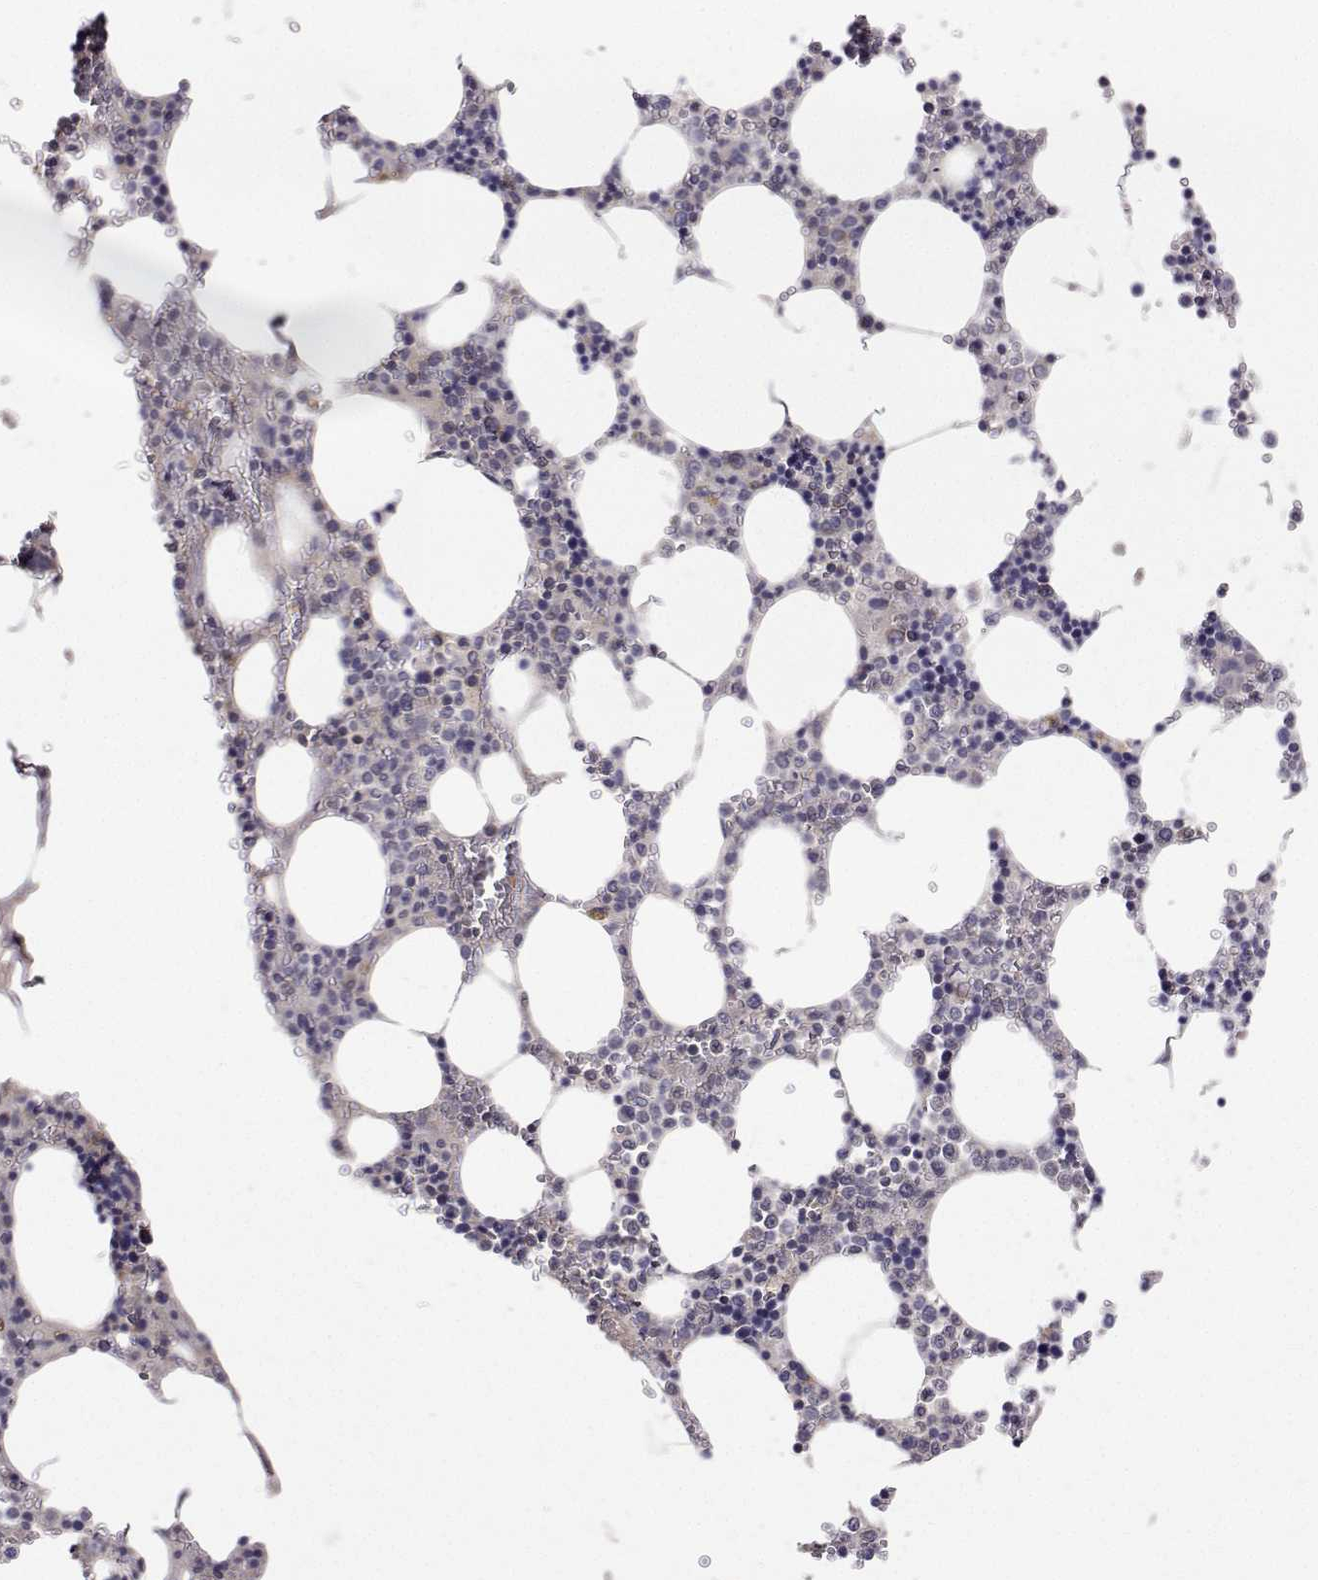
{"staining": {"intensity": "moderate", "quantity": "25%-75%", "location": "cytoplasmic/membranous"}, "tissue": "bone marrow", "cell_type": "Hematopoietic cells", "image_type": "normal", "snomed": [{"axis": "morphology", "description": "Normal tissue, NOS"}, {"axis": "topography", "description": "Bone marrow"}], "caption": "Immunohistochemical staining of unremarkable human bone marrow shows medium levels of moderate cytoplasmic/membranous staining in approximately 25%-75% of hematopoietic cells.", "gene": "MRPL3", "patient": {"sex": "male", "age": 54}}